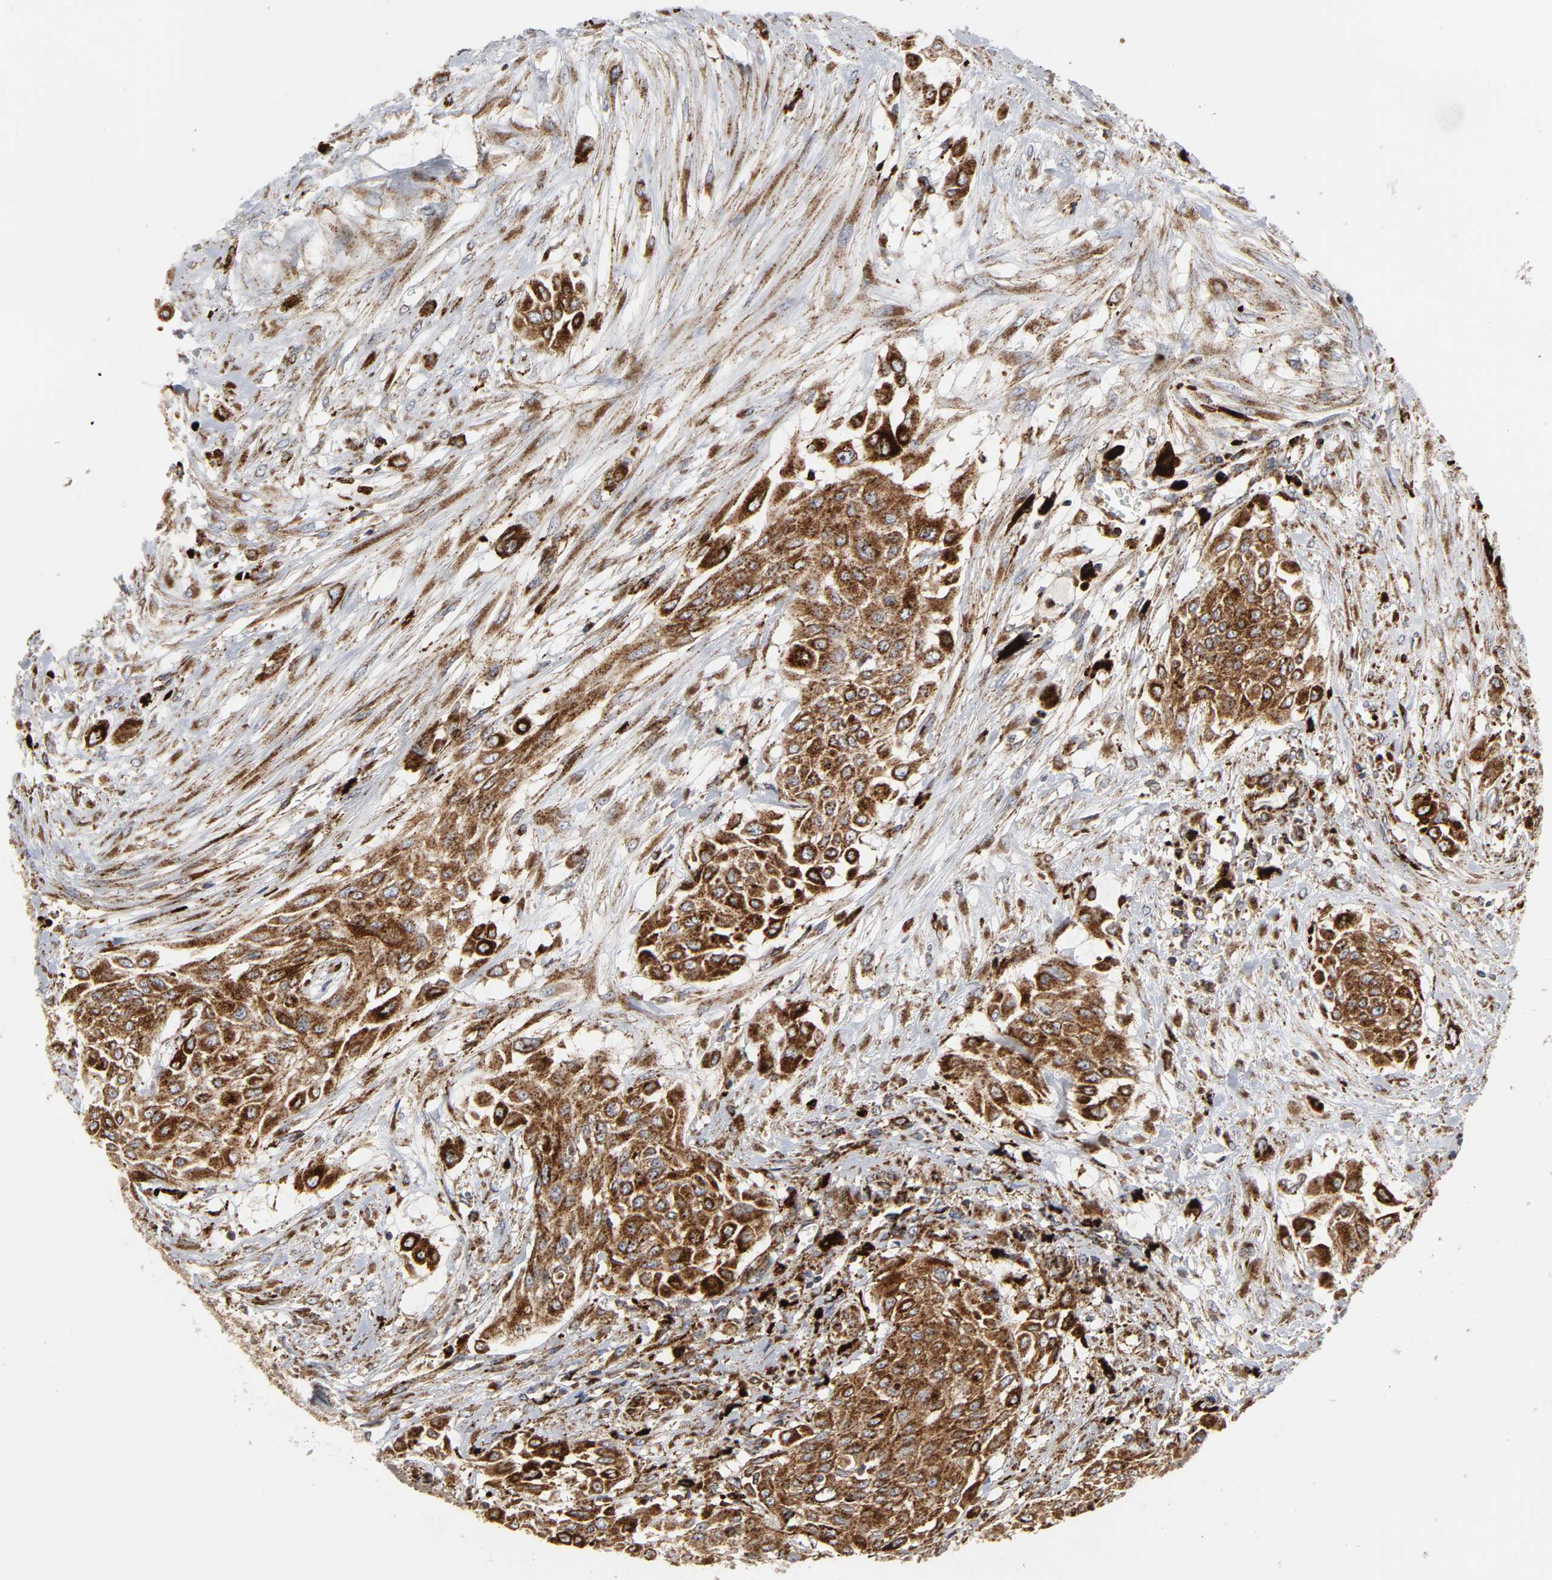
{"staining": {"intensity": "strong", "quantity": ">75%", "location": "cytoplasmic/membranous"}, "tissue": "urothelial cancer", "cell_type": "Tumor cells", "image_type": "cancer", "snomed": [{"axis": "morphology", "description": "Urothelial carcinoma, High grade"}, {"axis": "topography", "description": "Urinary bladder"}], "caption": "Human high-grade urothelial carcinoma stained with a brown dye displays strong cytoplasmic/membranous positive positivity in approximately >75% of tumor cells.", "gene": "PSAP", "patient": {"sex": "male", "age": 57}}